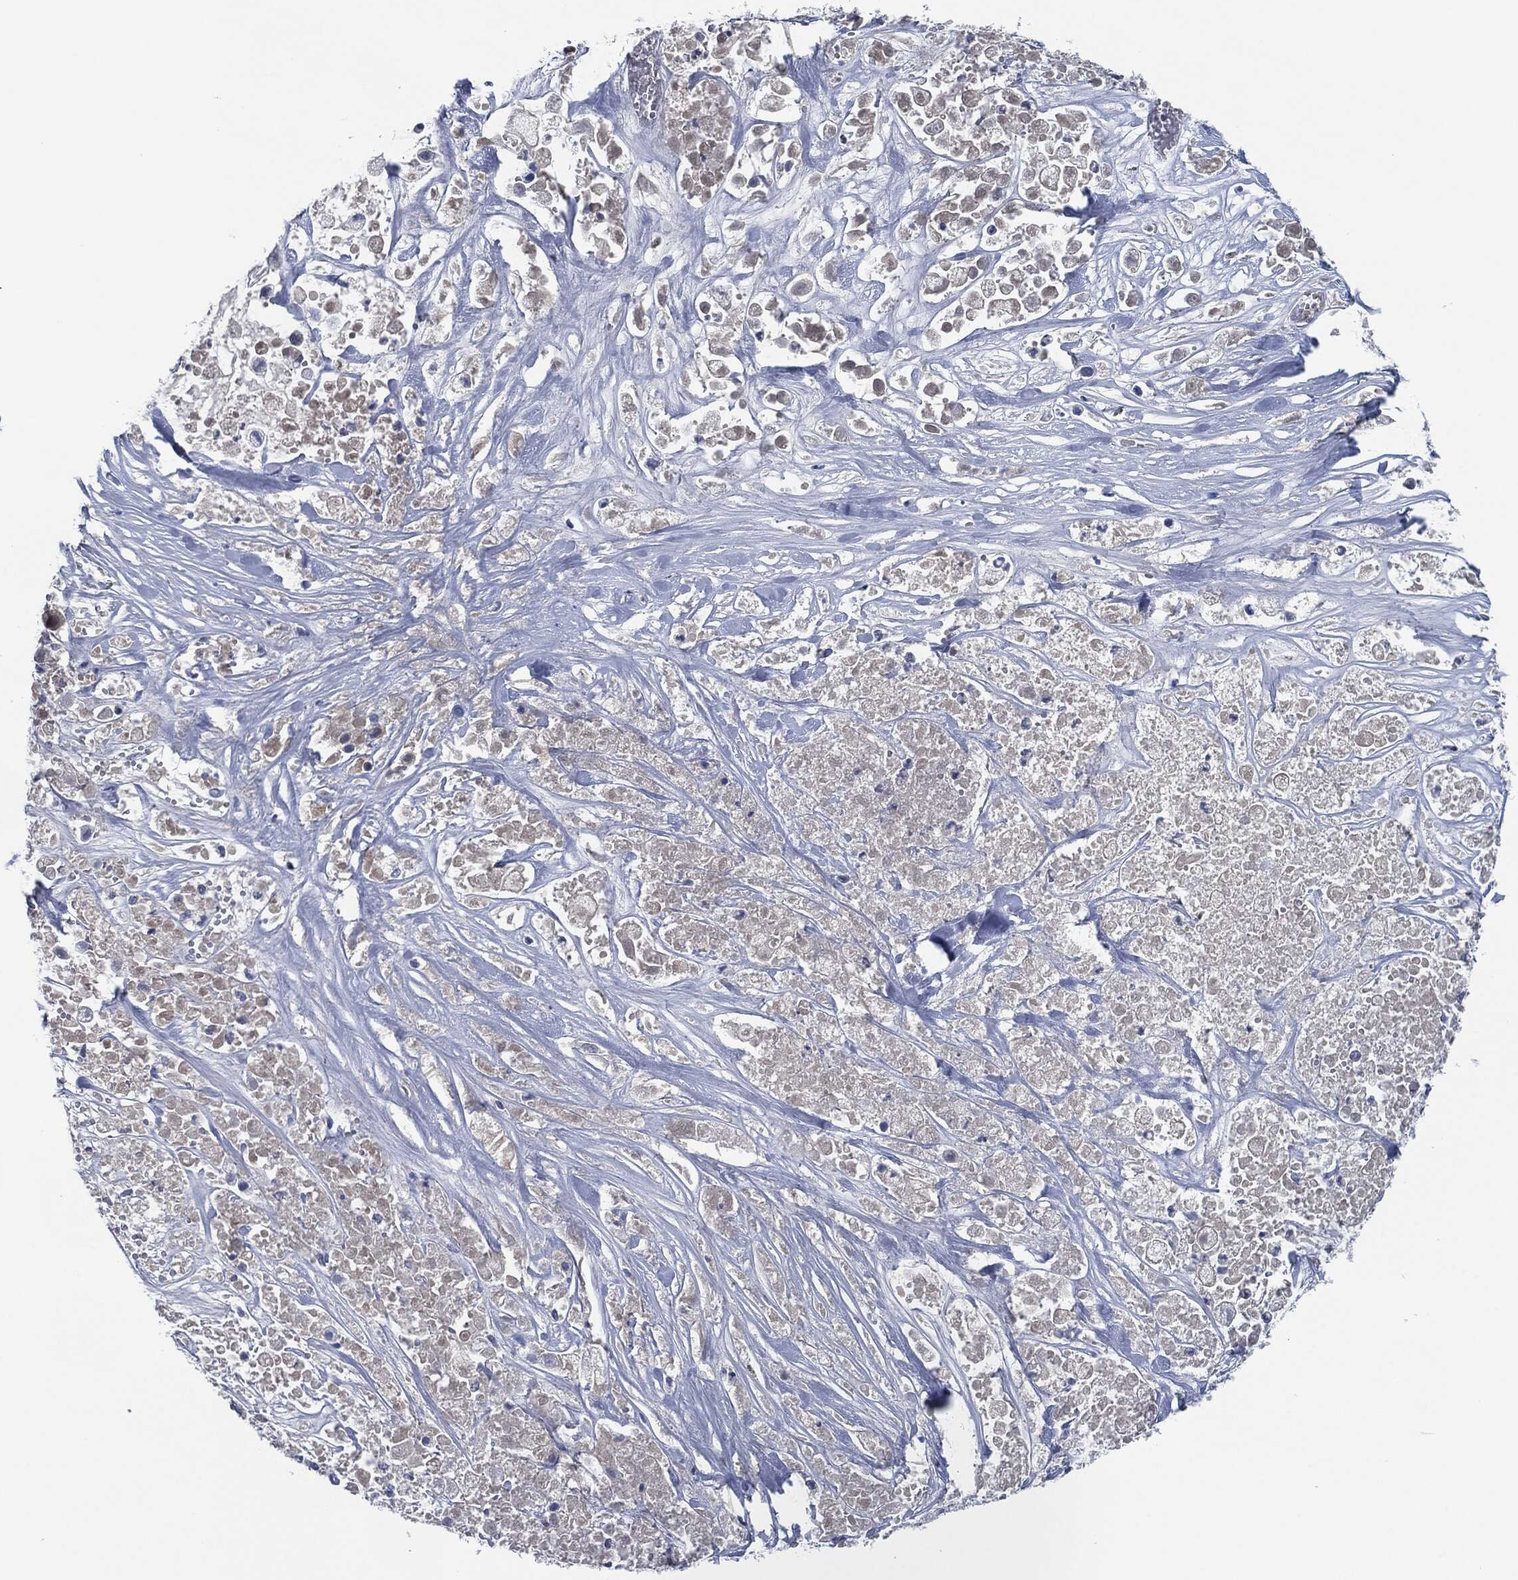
{"staining": {"intensity": "negative", "quantity": "none", "location": "none"}, "tissue": "pancreatic cancer", "cell_type": "Tumor cells", "image_type": "cancer", "snomed": [{"axis": "morphology", "description": "Adenocarcinoma, NOS"}, {"axis": "topography", "description": "Pancreas"}], "caption": "Pancreatic cancer (adenocarcinoma) was stained to show a protein in brown. There is no significant expression in tumor cells. (DAB immunohistochemistry with hematoxylin counter stain).", "gene": "IL2RG", "patient": {"sex": "male", "age": 44}}